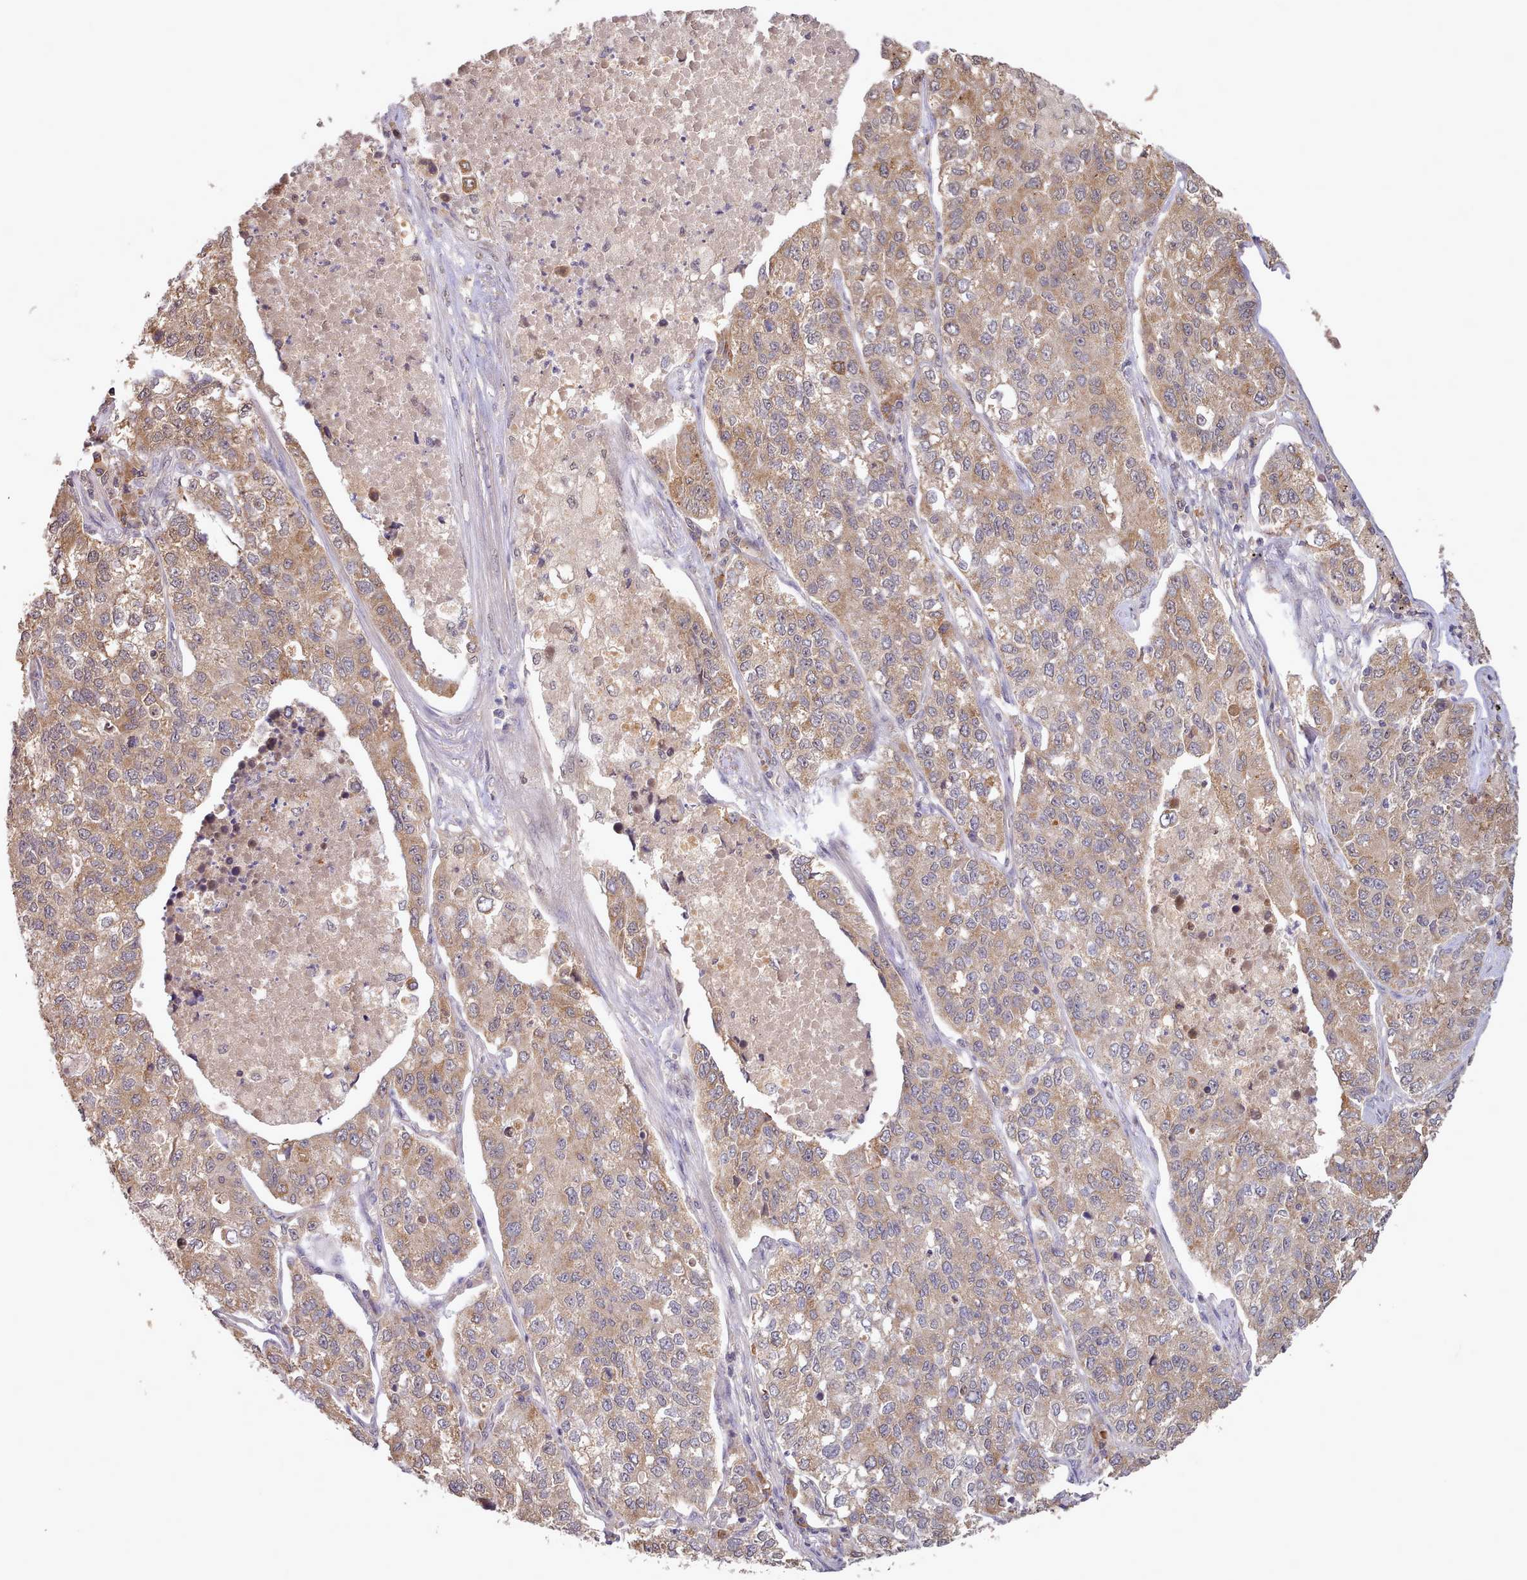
{"staining": {"intensity": "moderate", "quantity": "25%-75%", "location": "cytoplasmic/membranous"}, "tissue": "lung cancer", "cell_type": "Tumor cells", "image_type": "cancer", "snomed": [{"axis": "morphology", "description": "Adenocarcinoma, NOS"}, {"axis": "topography", "description": "Lung"}], "caption": "Protein expression analysis of human lung cancer reveals moderate cytoplasmic/membranous positivity in approximately 25%-75% of tumor cells.", "gene": "PIP4P1", "patient": {"sex": "male", "age": 49}}